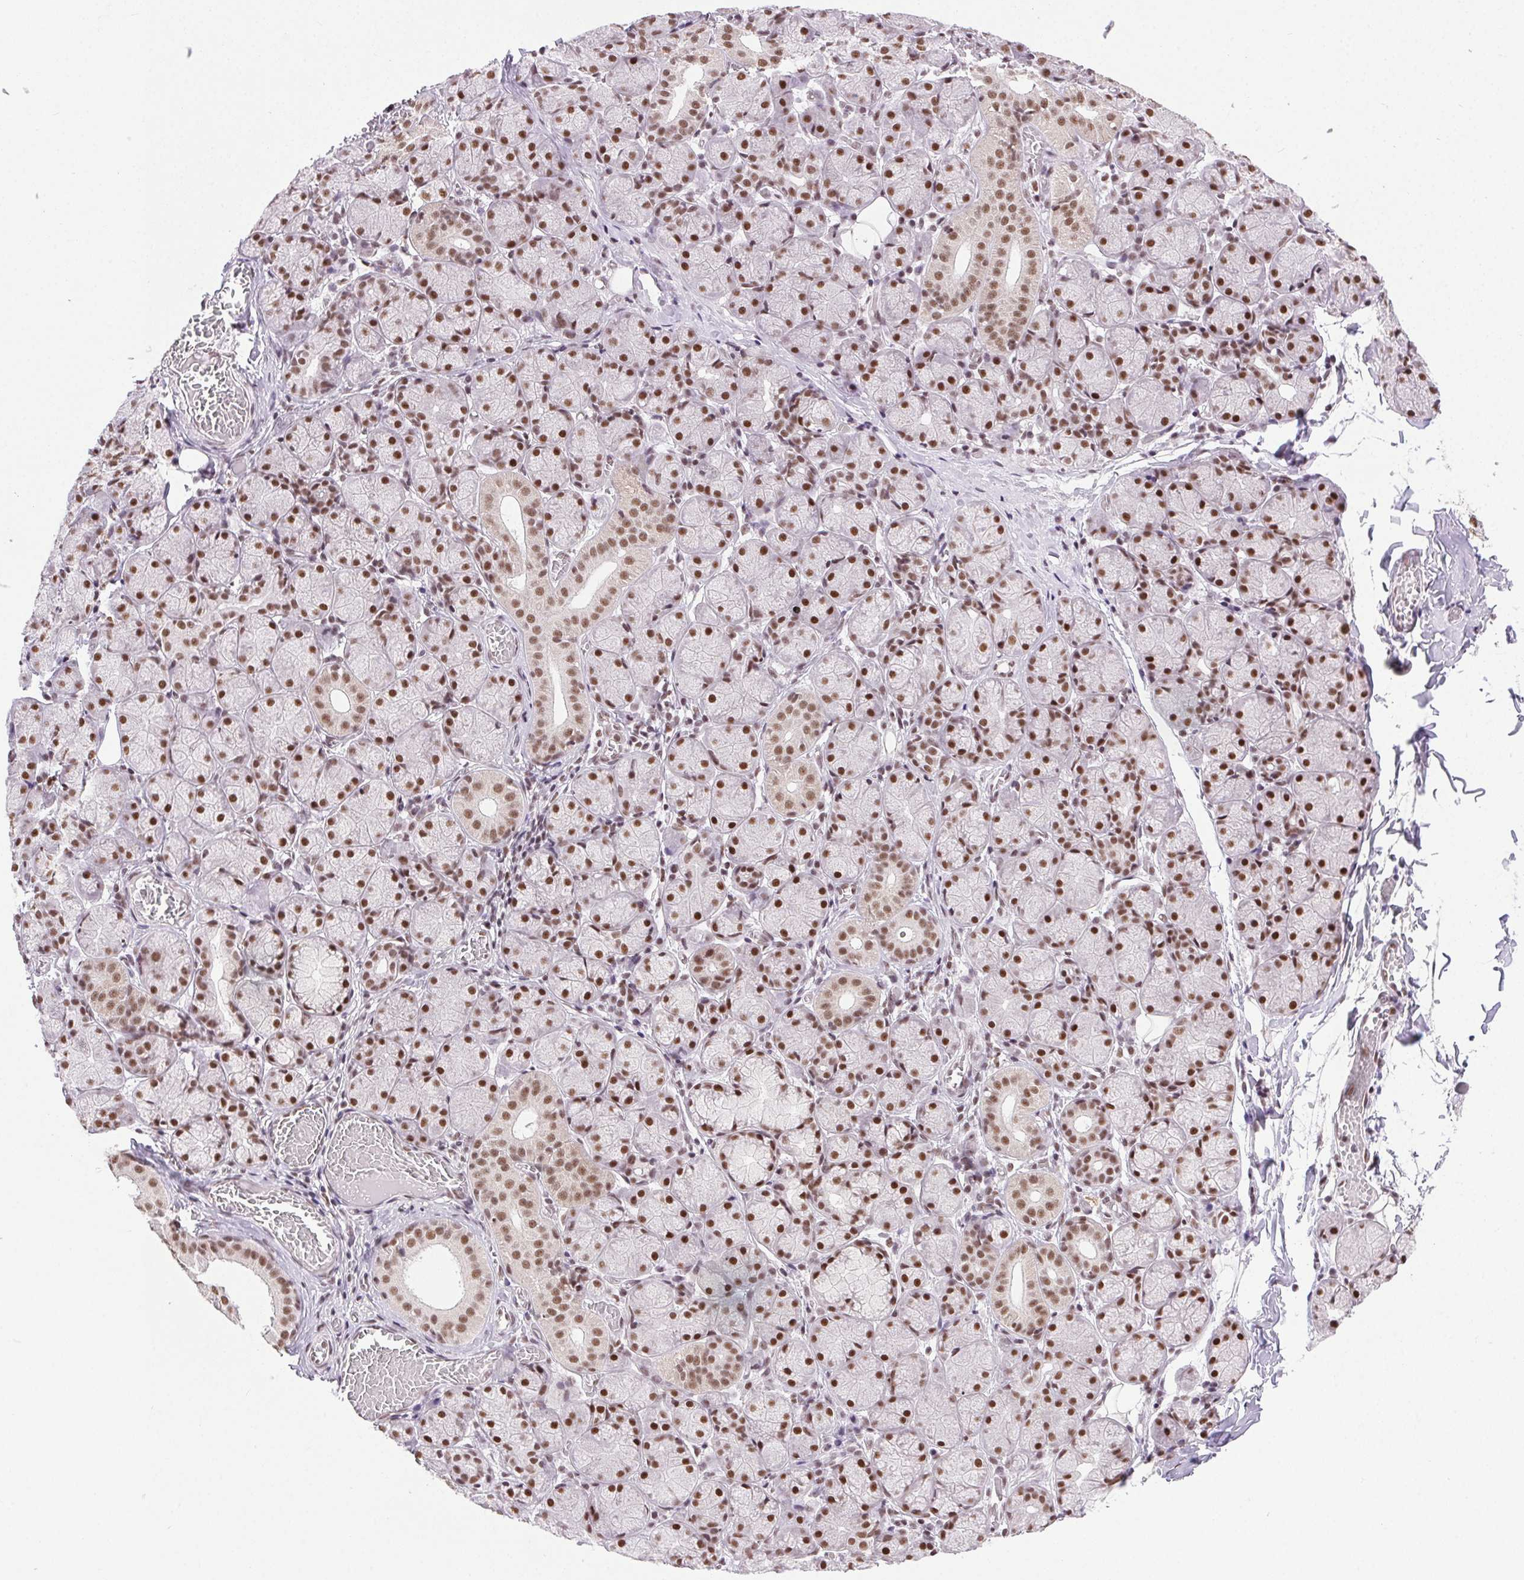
{"staining": {"intensity": "strong", "quantity": ">75%", "location": "nuclear"}, "tissue": "salivary gland", "cell_type": "Glandular cells", "image_type": "normal", "snomed": [{"axis": "morphology", "description": "Normal tissue, NOS"}, {"axis": "topography", "description": "Salivary gland"}, {"axis": "topography", "description": "Peripheral nerve tissue"}], "caption": "IHC staining of unremarkable salivary gland, which demonstrates high levels of strong nuclear positivity in about >75% of glandular cells indicating strong nuclear protein expression. The staining was performed using DAB (3,3'-diaminobenzidine) (brown) for protein detection and nuclei were counterstained in hematoxylin (blue).", "gene": "TRA2B", "patient": {"sex": "female", "age": 24}}